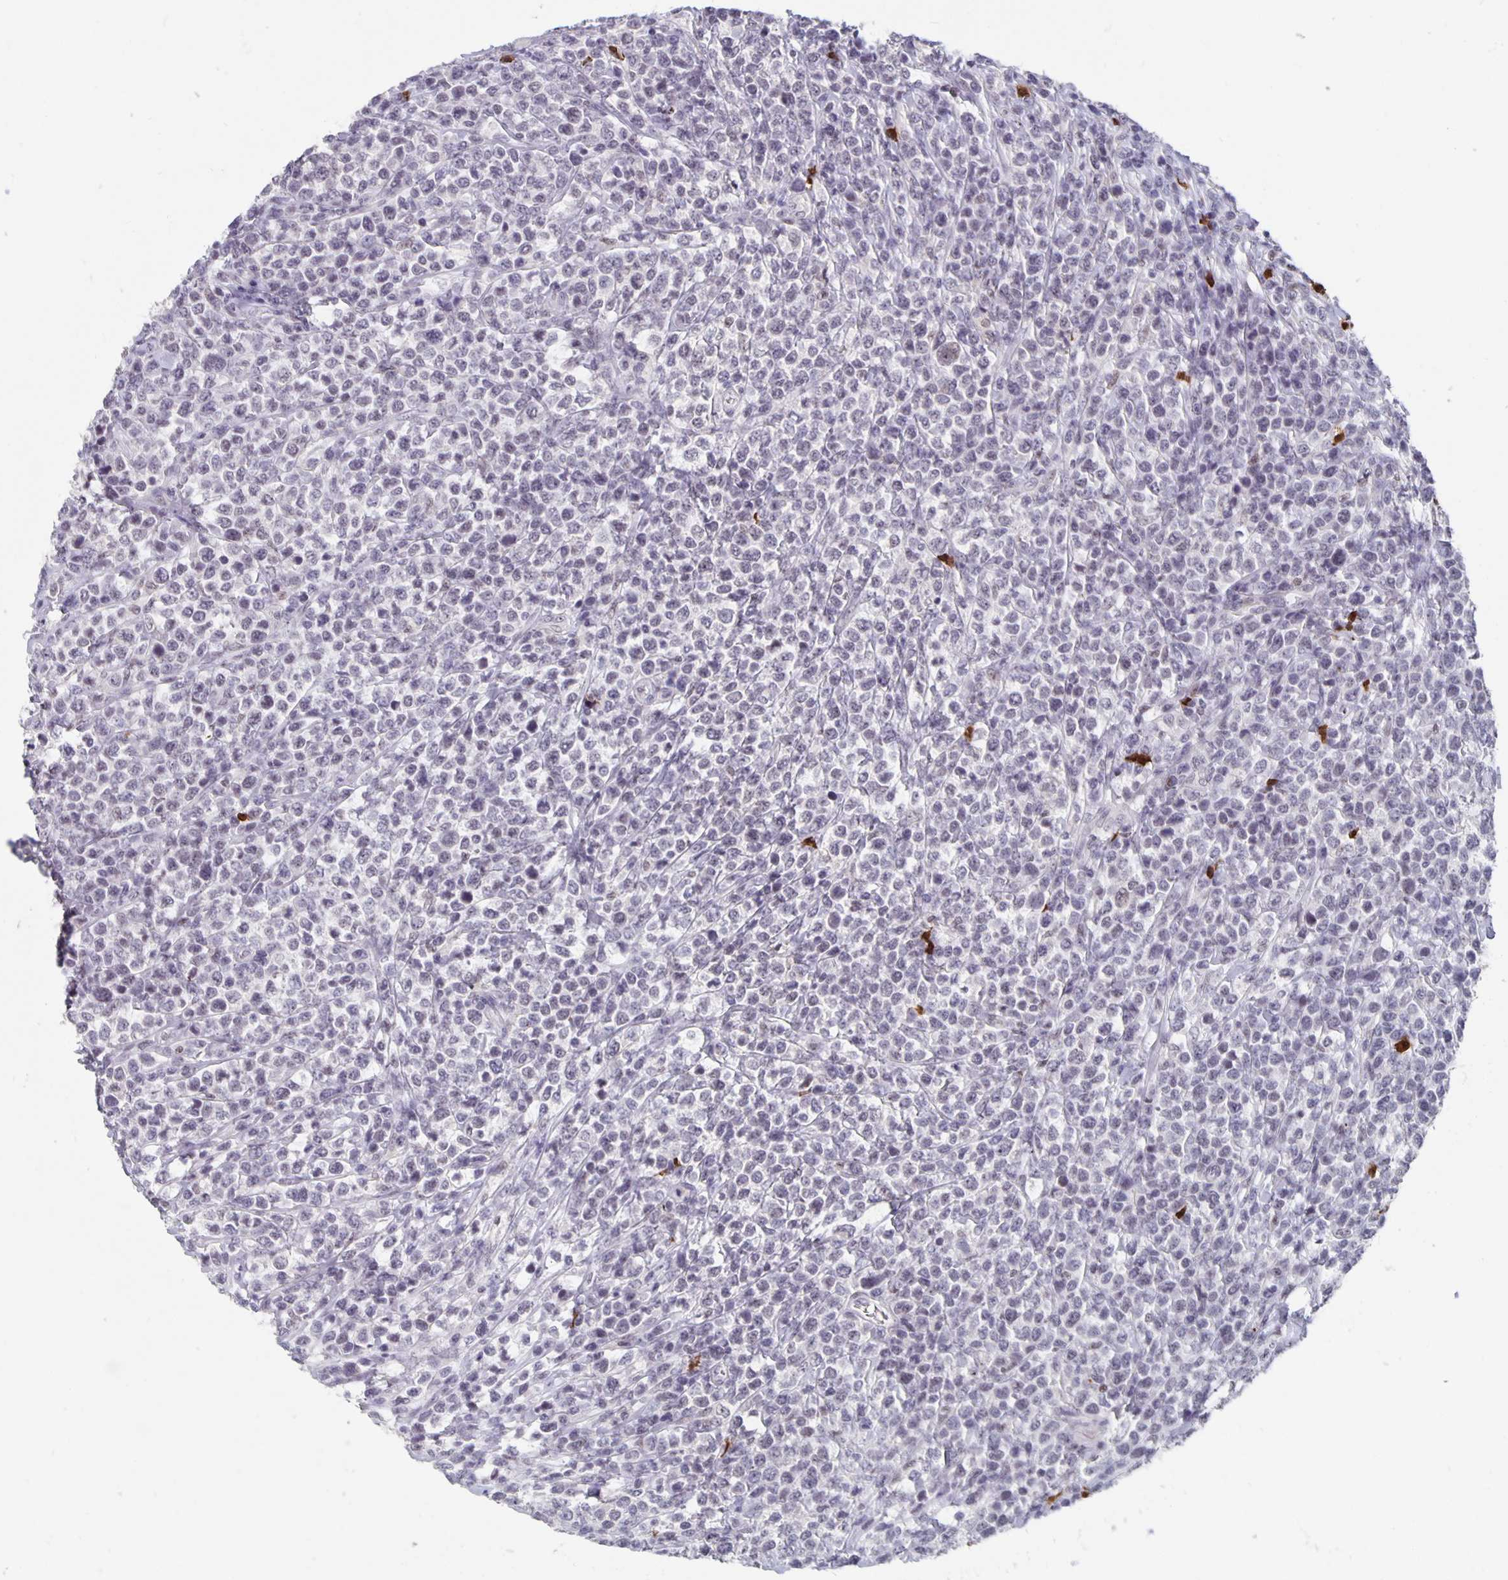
{"staining": {"intensity": "negative", "quantity": "none", "location": "none"}, "tissue": "lymphoma", "cell_type": "Tumor cells", "image_type": "cancer", "snomed": [{"axis": "morphology", "description": "Malignant lymphoma, non-Hodgkin's type, High grade"}, {"axis": "topography", "description": "Soft tissue"}], "caption": "A photomicrograph of lymphoma stained for a protein displays no brown staining in tumor cells.", "gene": "ZNF691", "patient": {"sex": "female", "age": 56}}